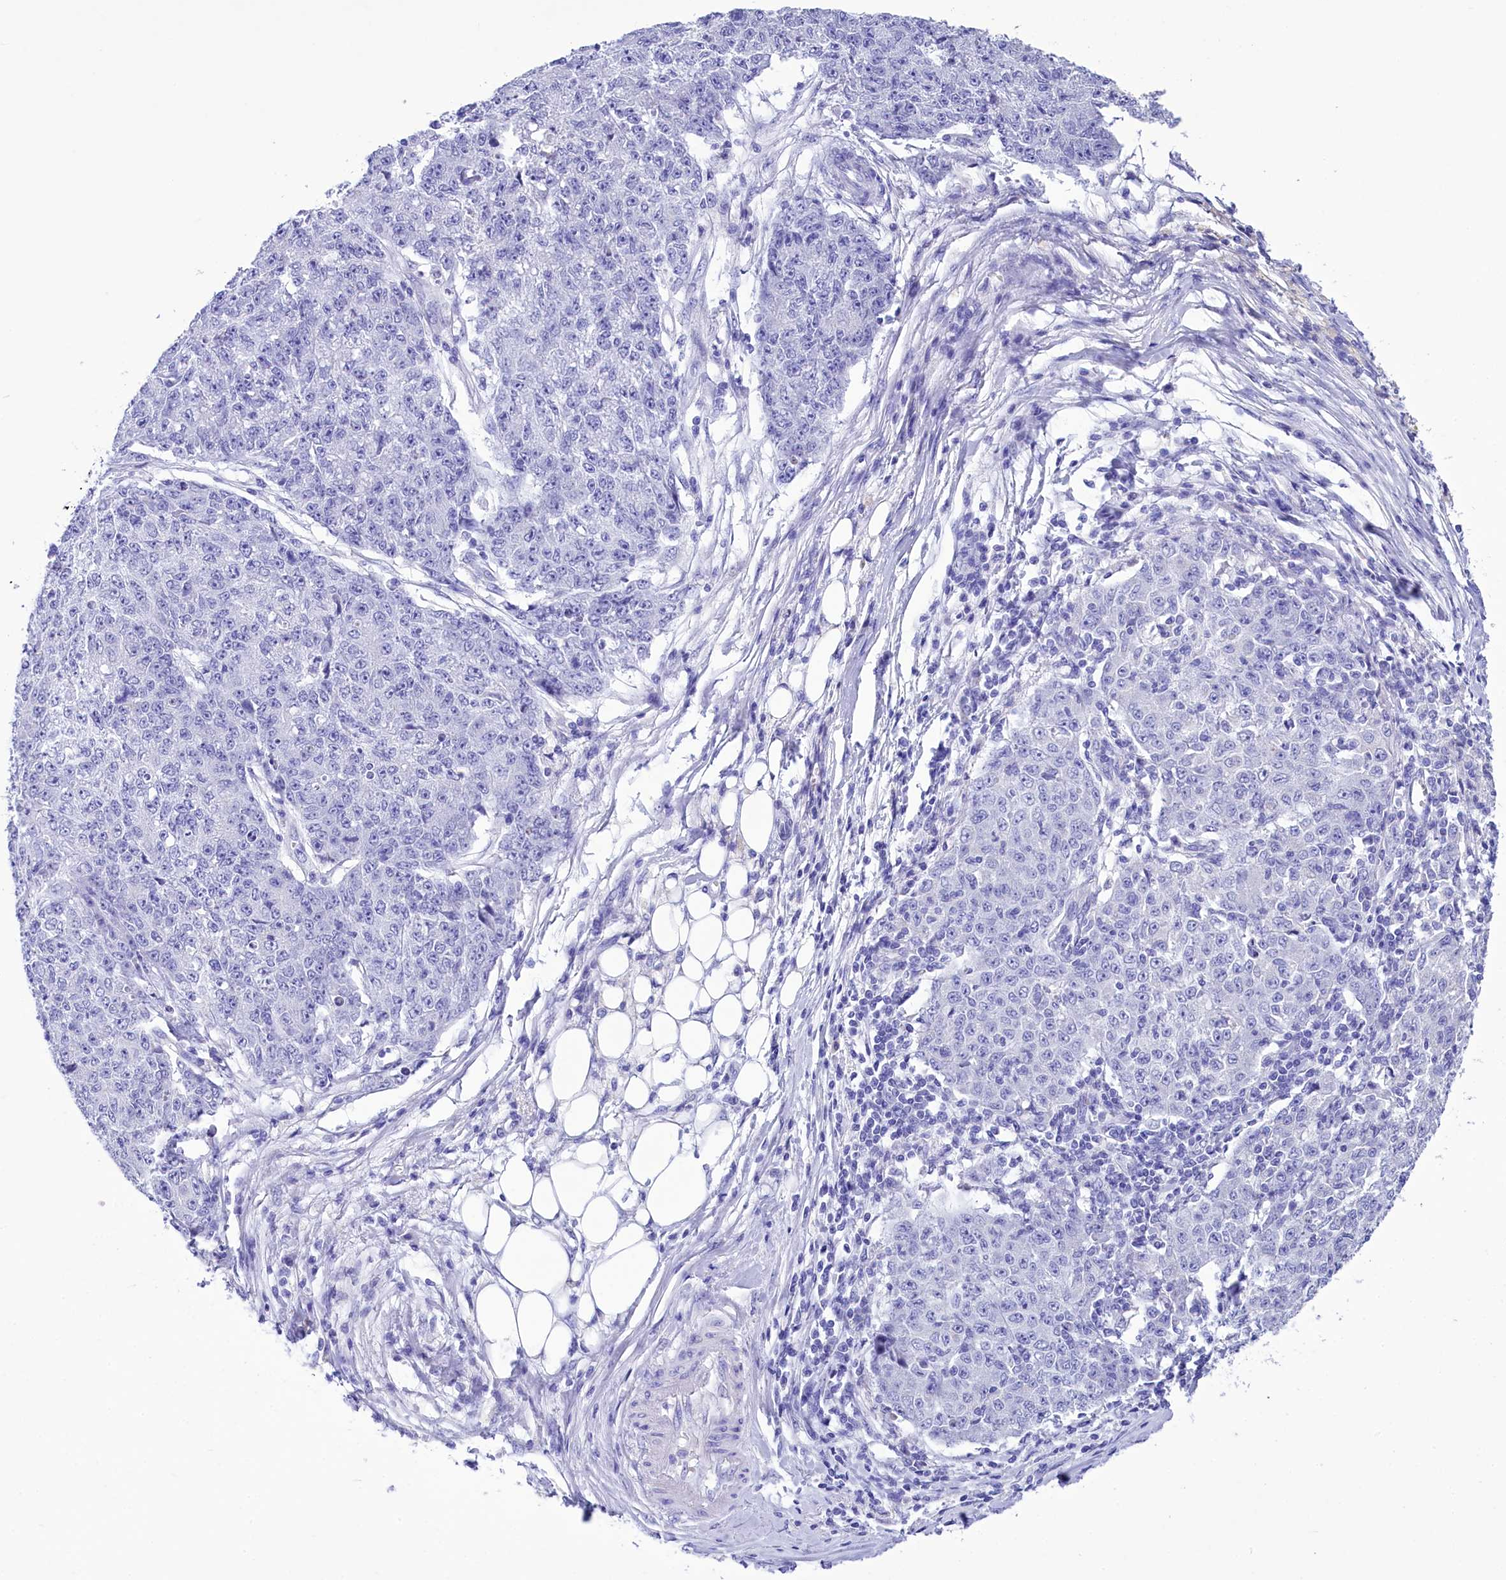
{"staining": {"intensity": "negative", "quantity": "none", "location": "none"}, "tissue": "ovarian cancer", "cell_type": "Tumor cells", "image_type": "cancer", "snomed": [{"axis": "morphology", "description": "Carcinoma, endometroid"}, {"axis": "topography", "description": "Ovary"}], "caption": "This is an IHC image of human ovarian cancer (endometroid carcinoma). There is no positivity in tumor cells.", "gene": "TTC36", "patient": {"sex": "female", "age": 42}}